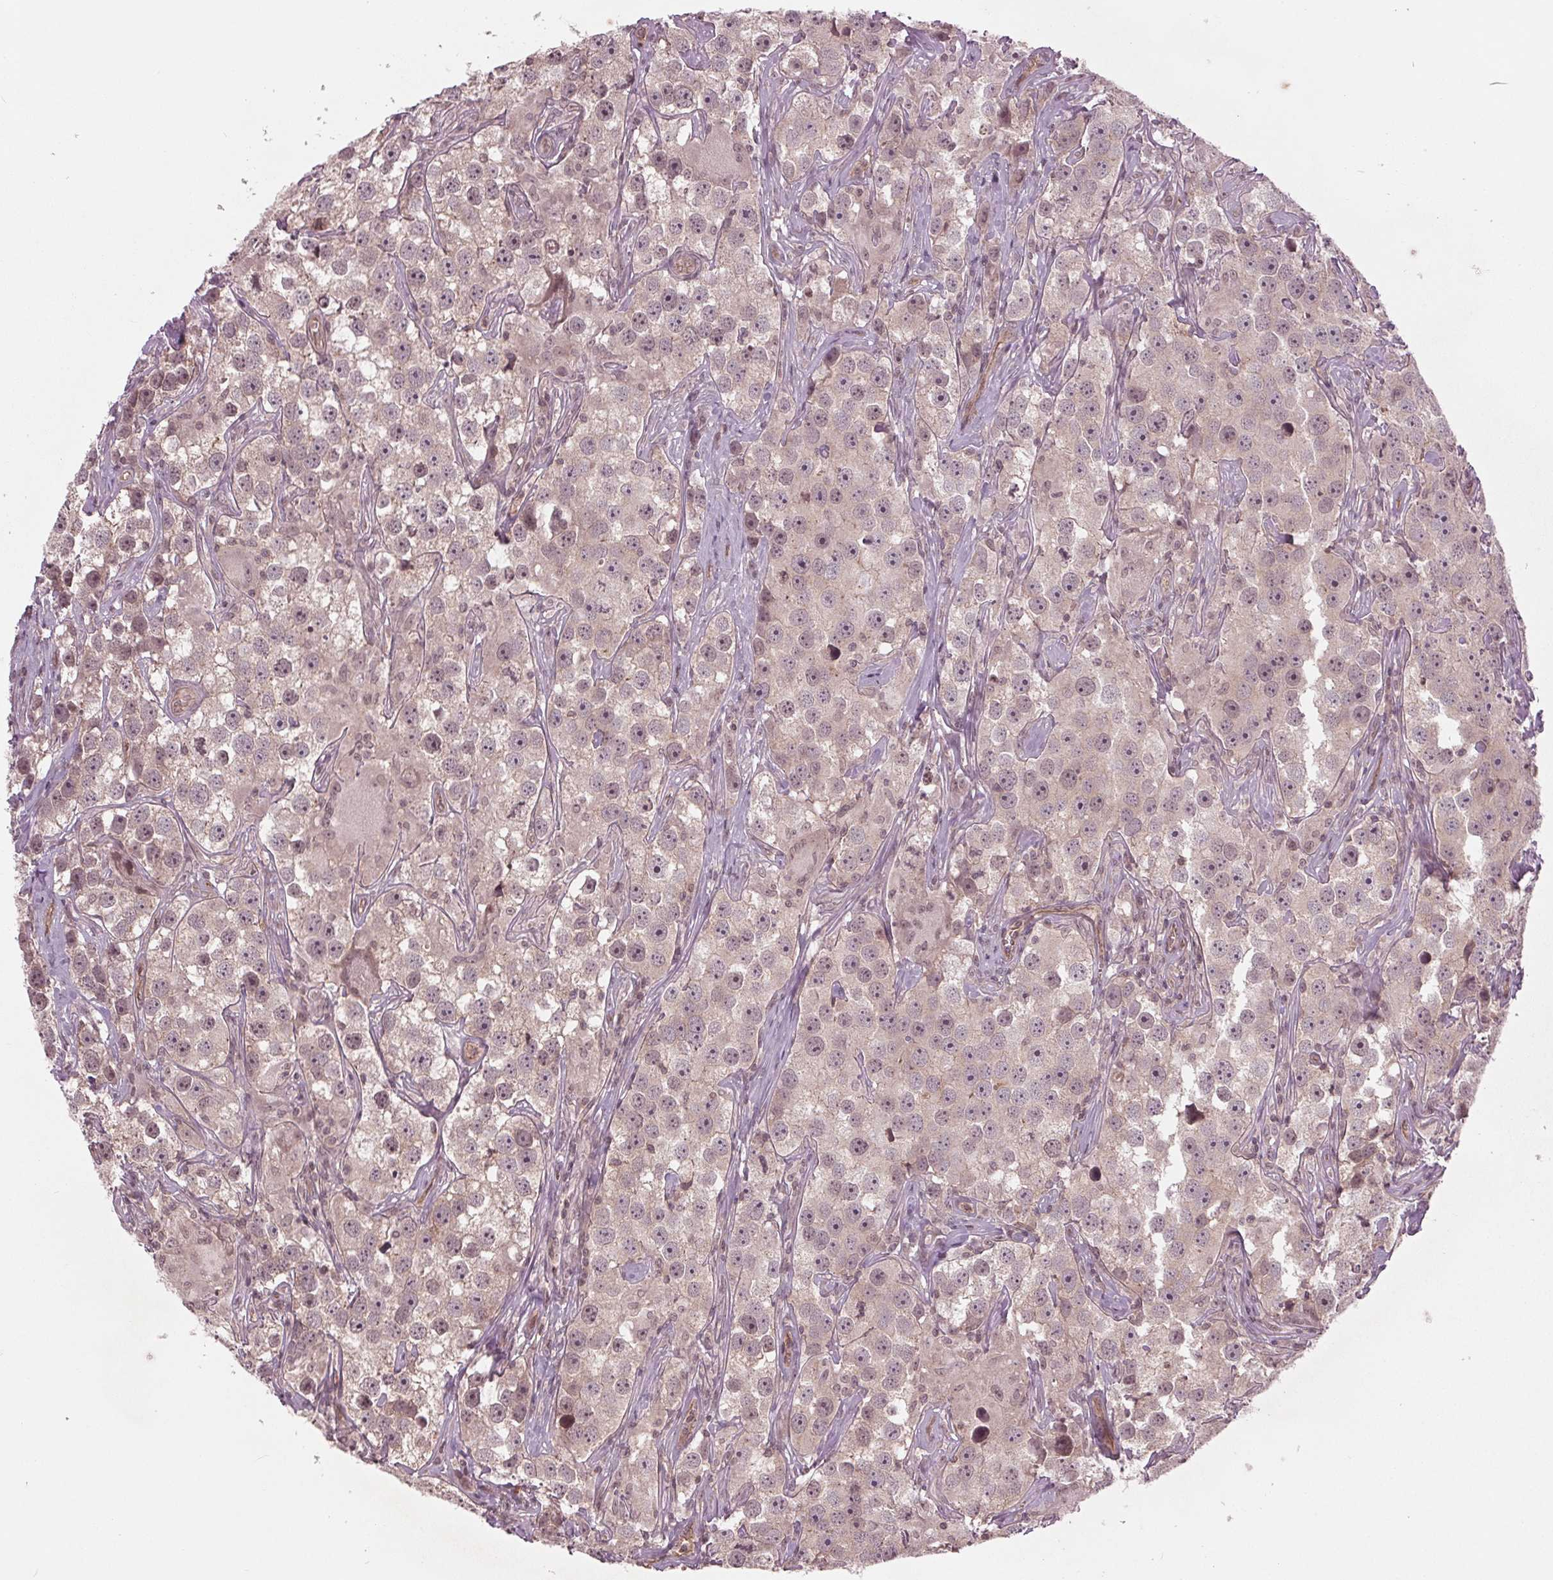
{"staining": {"intensity": "negative", "quantity": "none", "location": "none"}, "tissue": "testis cancer", "cell_type": "Tumor cells", "image_type": "cancer", "snomed": [{"axis": "morphology", "description": "Seminoma, NOS"}, {"axis": "topography", "description": "Testis"}], "caption": "Testis cancer (seminoma) was stained to show a protein in brown. There is no significant staining in tumor cells.", "gene": "BTBD1", "patient": {"sex": "male", "age": 49}}